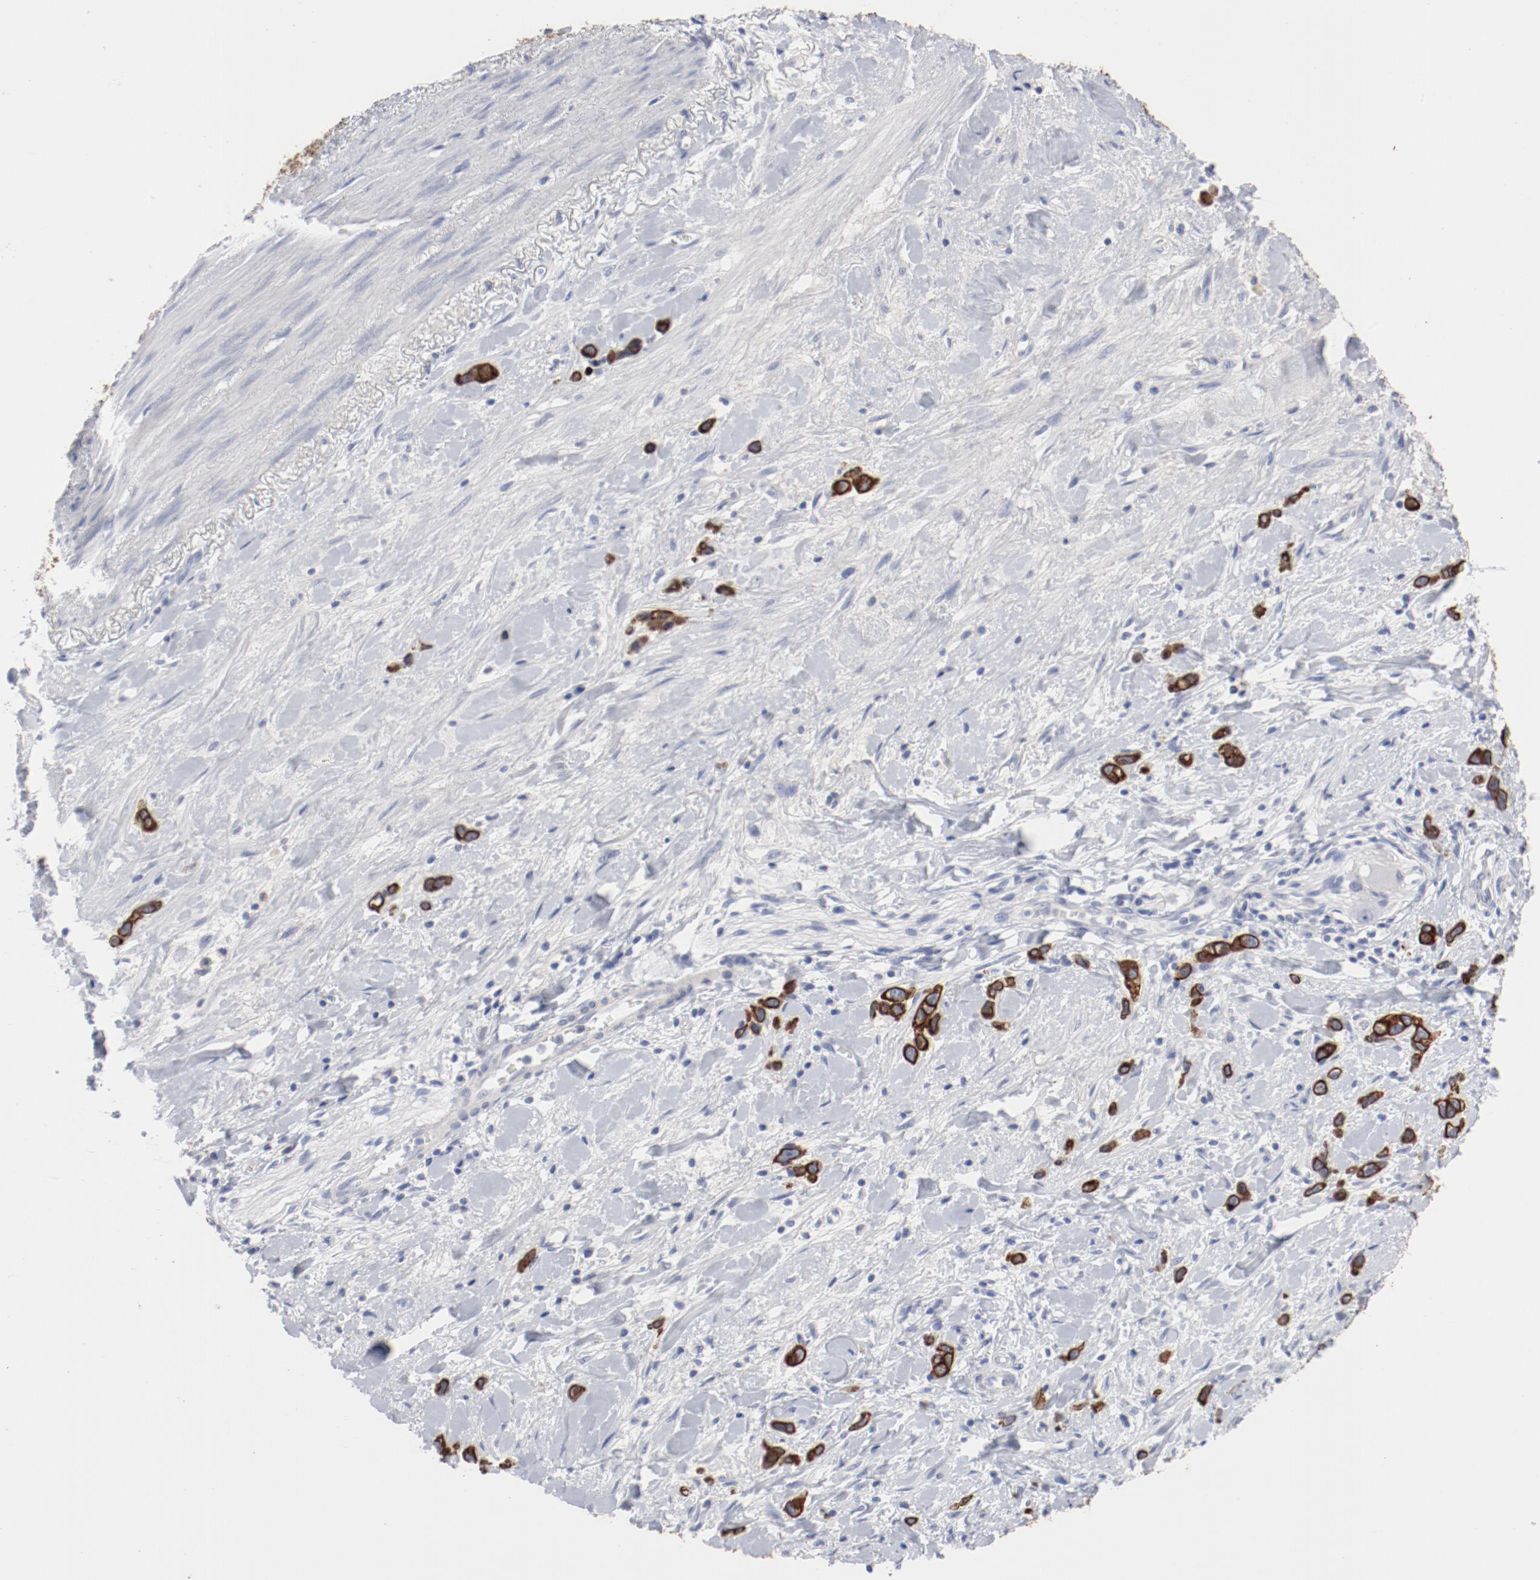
{"staining": {"intensity": "strong", "quantity": ">75%", "location": "cytoplasmic/membranous"}, "tissue": "stomach cancer", "cell_type": "Tumor cells", "image_type": "cancer", "snomed": [{"axis": "morphology", "description": "Normal tissue, NOS"}, {"axis": "morphology", "description": "Adenocarcinoma, NOS"}, {"axis": "morphology", "description": "Adenocarcinoma, High grade"}, {"axis": "topography", "description": "Stomach, upper"}, {"axis": "topography", "description": "Stomach"}], "caption": "About >75% of tumor cells in stomach high-grade adenocarcinoma display strong cytoplasmic/membranous protein positivity as visualized by brown immunohistochemical staining.", "gene": "TSPAN6", "patient": {"sex": "female", "age": 65}}